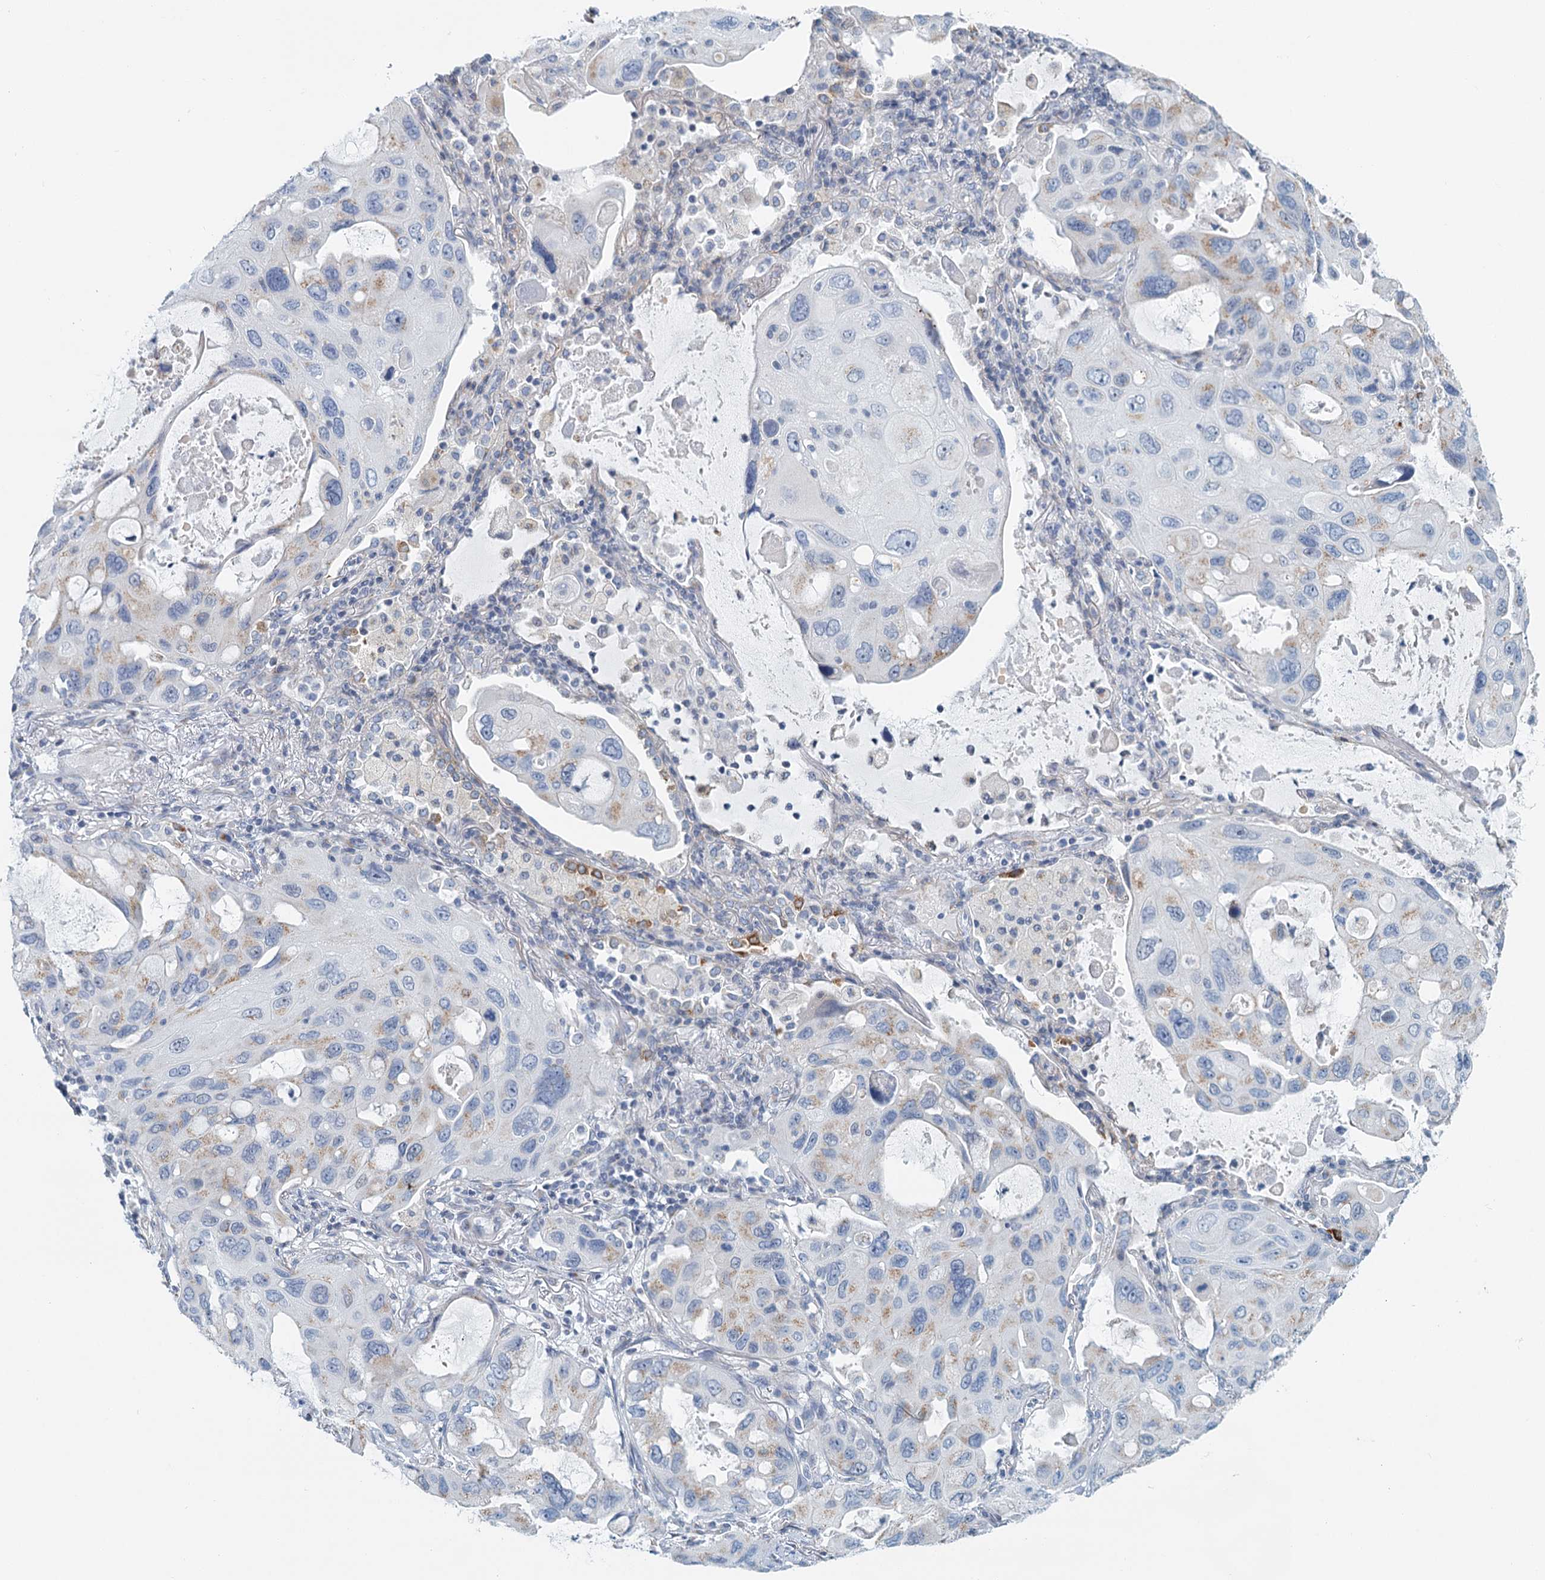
{"staining": {"intensity": "weak", "quantity": "25%-75%", "location": "cytoplasmic/membranous"}, "tissue": "lung cancer", "cell_type": "Tumor cells", "image_type": "cancer", "snomed": [{"axis": "morphology", "description": "Squamous cell carcinoma, NOS"}, {"axis": "topography", "description": "Lung"}], "caption": "Squamous cell carcinoma (lung) stained for a protein (brown) demonstrates weak cytoplasmic/membranous positive expression in approximately 25%-75% of tumor cells.", "gene": "ZNF527", "patient": {"sex": "female", "age": 73}}